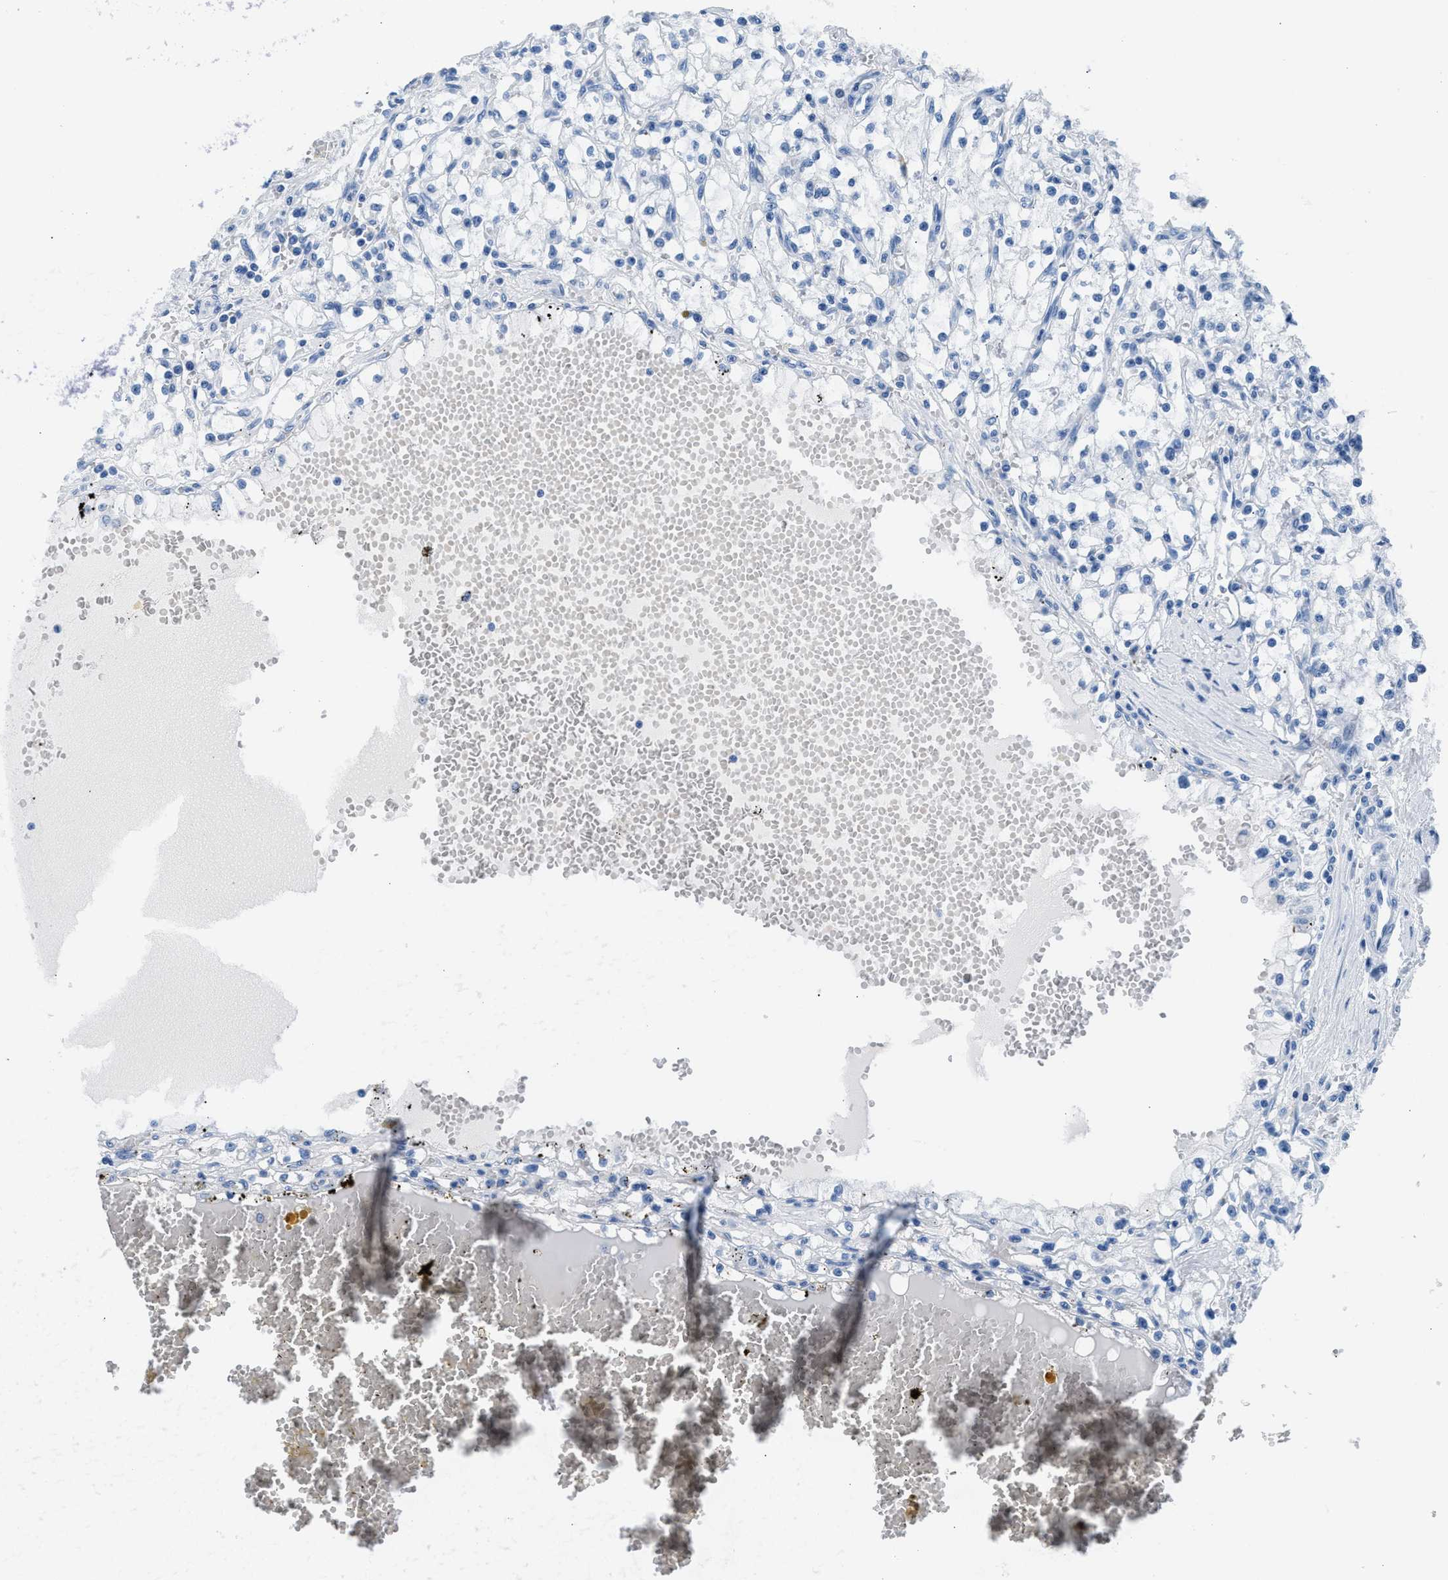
{"staining": {"intensity": "negative", "quantity": "none", "location": "none"}, "tissue": "renal cancer", "cell_type": "Tumor cells", "image_type": "cancer", "snomed": [{"axis": "morphology", "description": "Adenocarcinoma, NOS"}, {"axis": "topography", "description": "Kidney"}], "caption": "Protein analysis of adenocarcinoma (renal) exhibits no significant staining in tumor cells.", "gene": "CPS1", "patient": {"sex": "male", "age": 56}}